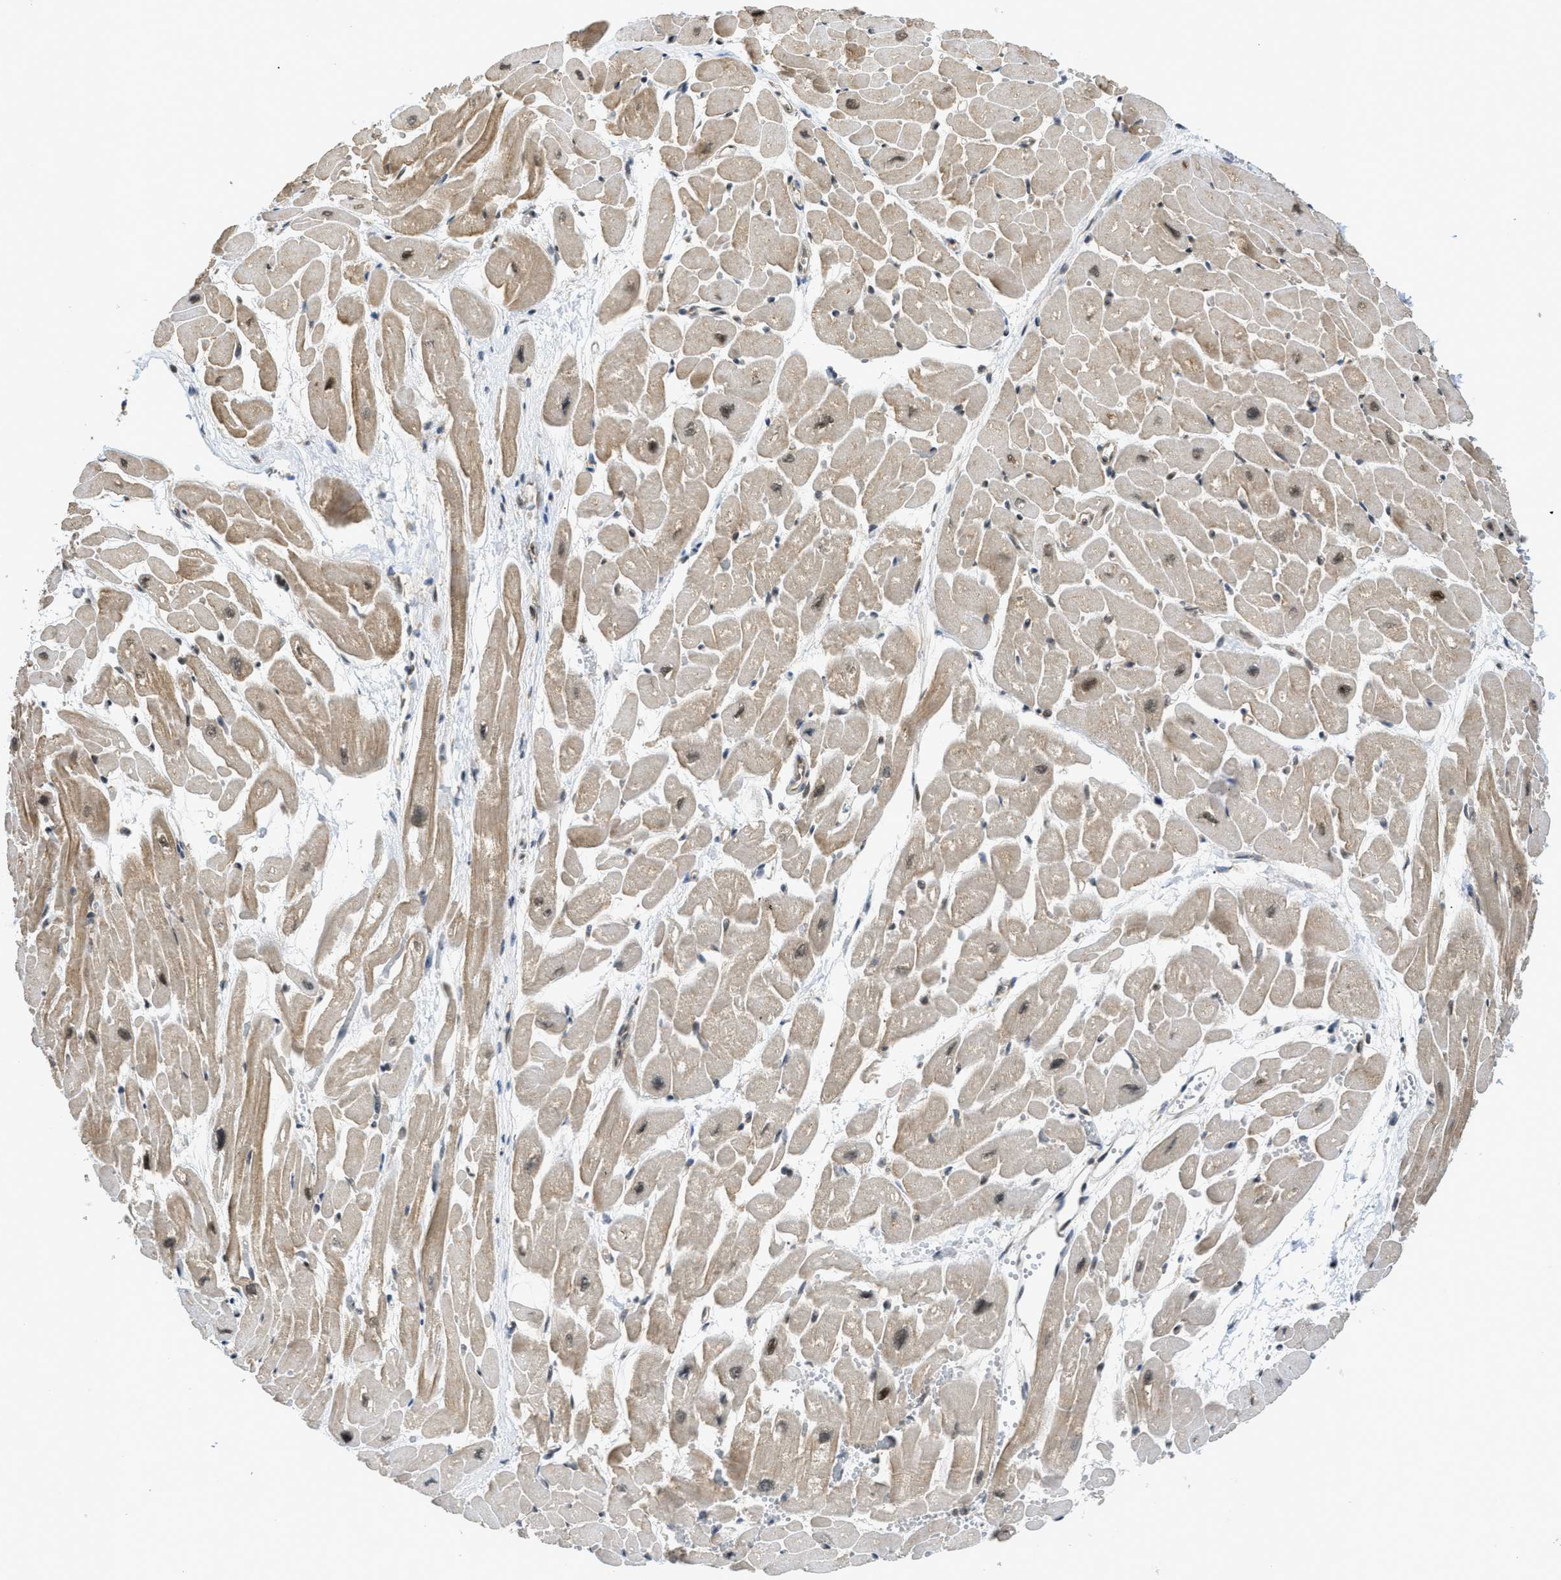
{"staining": {"intensity": "weak", "quantity": ">75%", "location": "cytoplasmic/membranous,nuclear"}, "tissue": "heart muscle", "cell_type": "Cardiomyocytes", "image_type": "normal", "snomed": [{"axis": "morphology", "description": "Normal tissue, NOS"}, {"axis": "topography", "description": "Heart"}], "caption": "Weak cytoplasmic/membranous,nuclear expression is seen in approximately >75% of cardiomyocytes in benign heart muscle. (IHC, brightfield microscopy, high magnification).", "gene": "TACC1", "patient": {"sex": "male", "age": 45}}